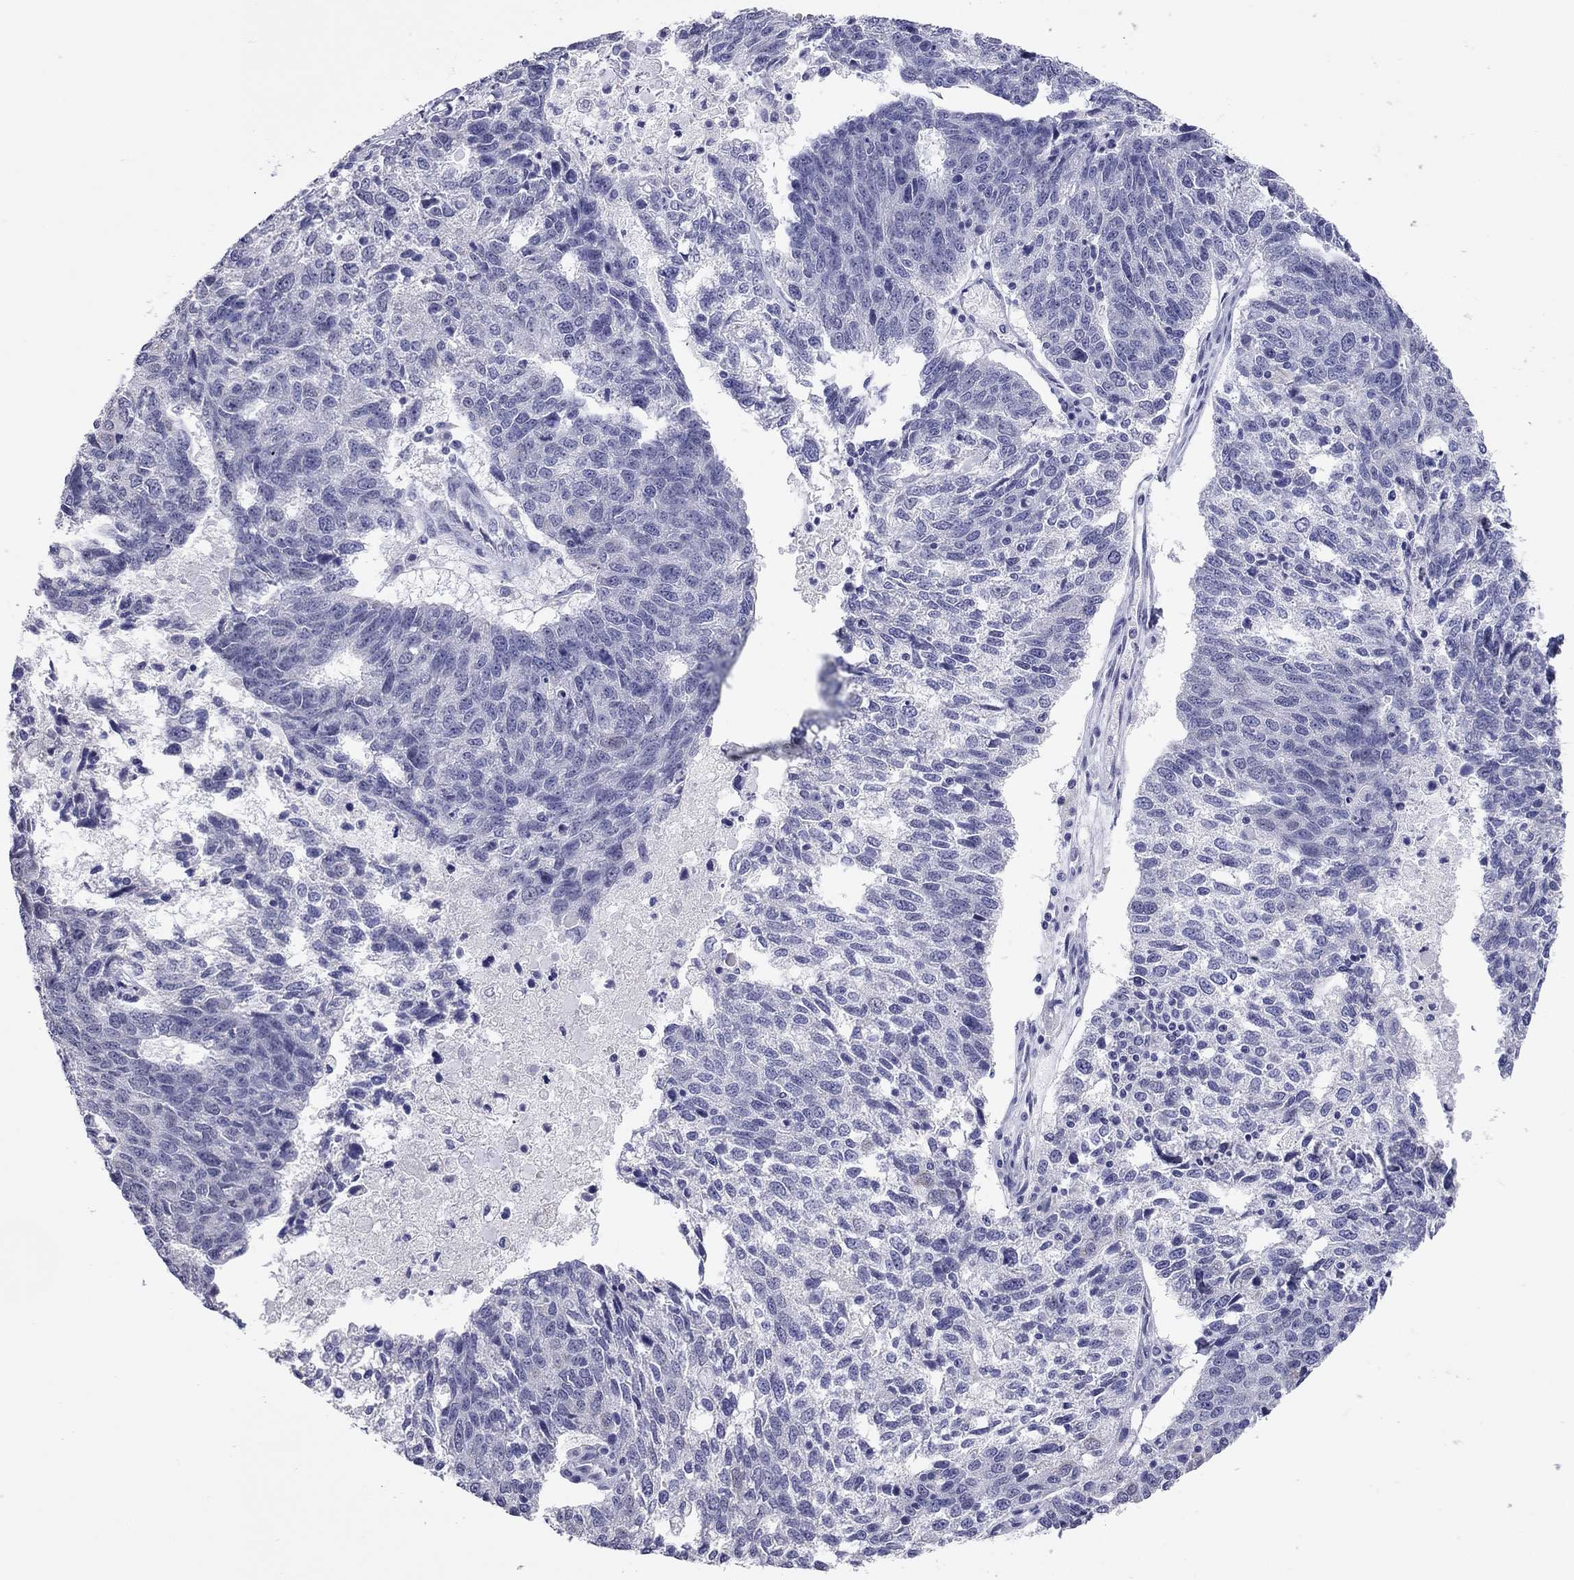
{"staining": {"intensity": "negative", "quantity": "none", "location": "none"}, "tissue": "ovarian cancer", "cell_type": "Tumor cells", "image_type": "cancer", "snomed": [{"axis": "morphology", "description": "Cystadenocarcinoma, serous, NOS"}, {"axis": "topography", "description": "Ovary"}], "caption": "Human ovarian cancer (serous cystadenocarcinoma) stained for a protein using IHC reveals no expression in tumor cells.", "gene": "ARMC12", "patient": {"sex": "female", "age": 71}}